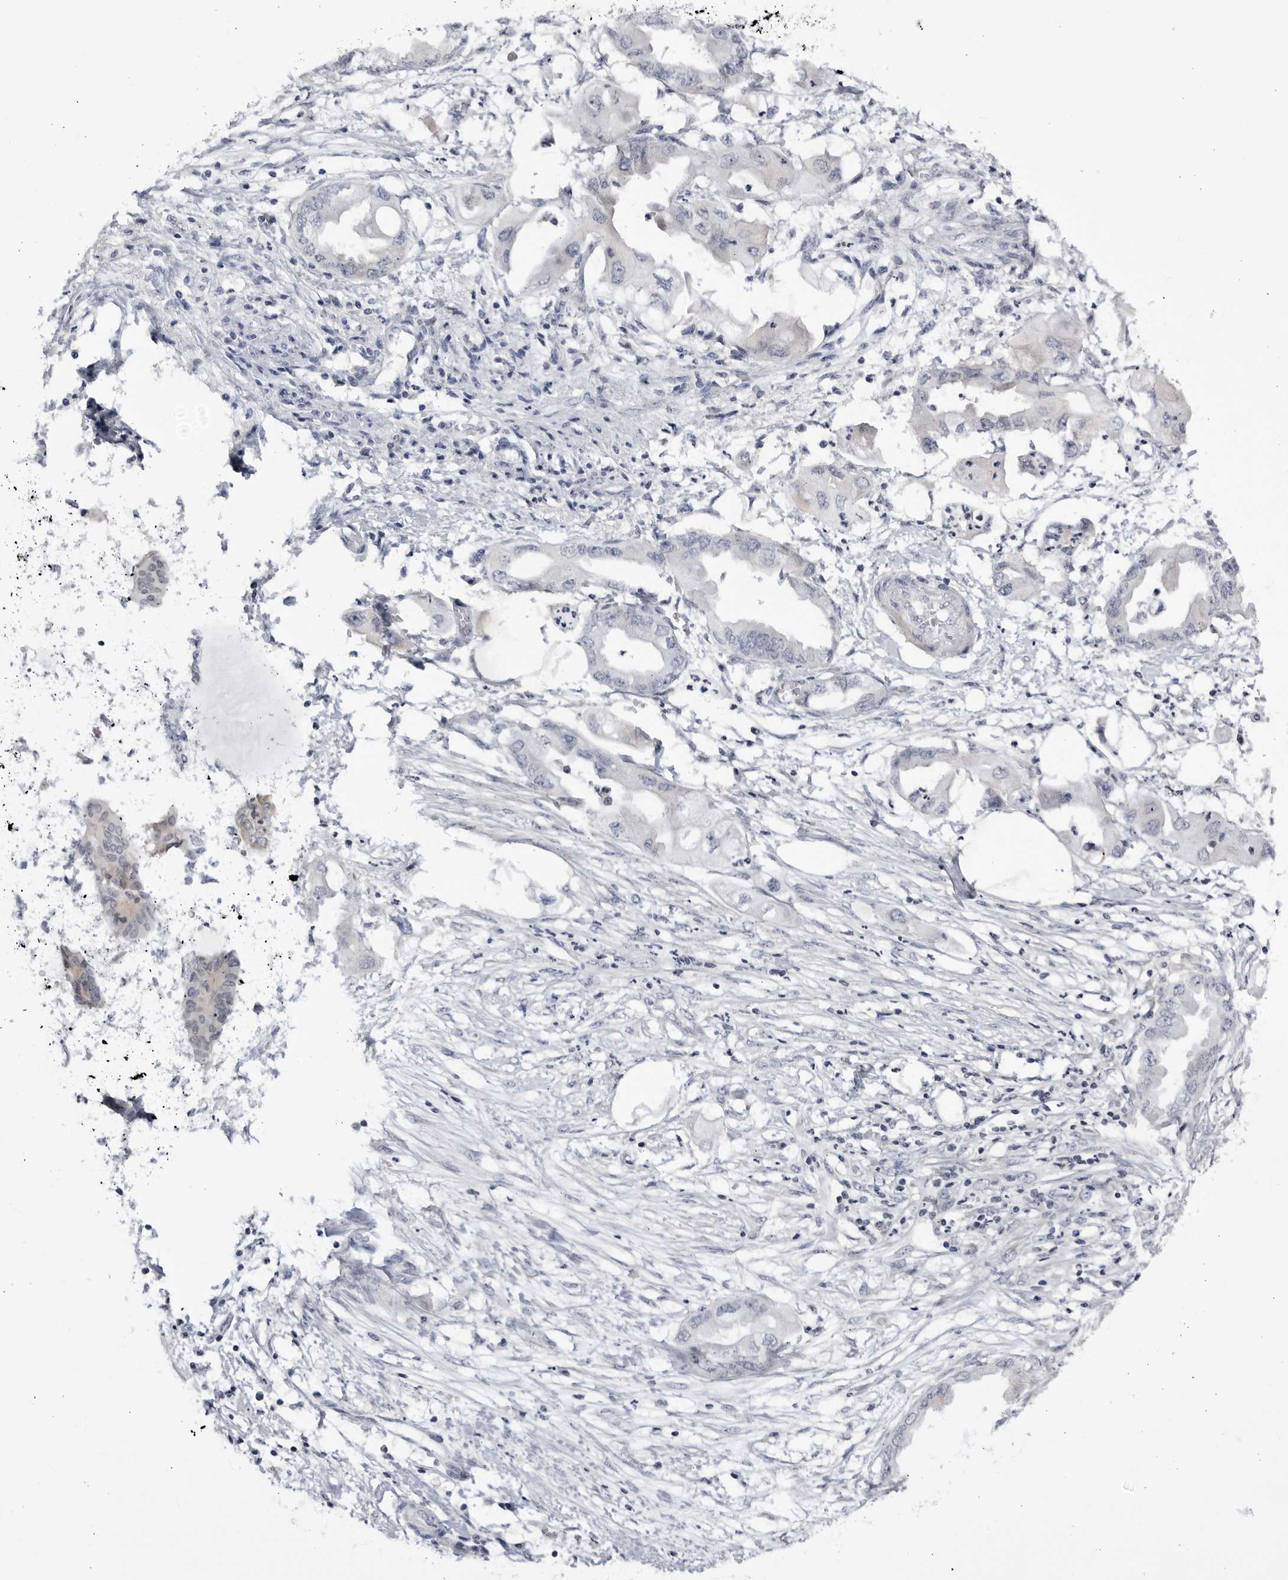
{"staining": {"intensity": "negative", "quantity": "none", "location": "none"}, "tissue": "endometrial cancer", "cell_type": "Tumor cells", "image_type": "cancer", "snomed": [{"axis": "morphology", "description": "Adenocarcinoma, NOS"}, {"axis": "morphology", "description": "Adenocarcinoma, metastatic, NOS"}, {"axis": "topography", "description": "Adipose tissue"}, {"axis": "topography", "description": "Endometrium"}], "caption": "An immunohistochemistry image of endometrial cancer (adenocarcinoma) is shown. There is no staining in tumor cells of endometrial cancer (adenocarcinoma). (Stains: DAB (3,3'-diaminobenzidine) immunohistochemistry (IHC) with hematoxylin counter stain, Microscopy: brightfield microscopy at high magnification).", "gene": "CNBD1", "patient": {"sex": "female", "age": 67}}